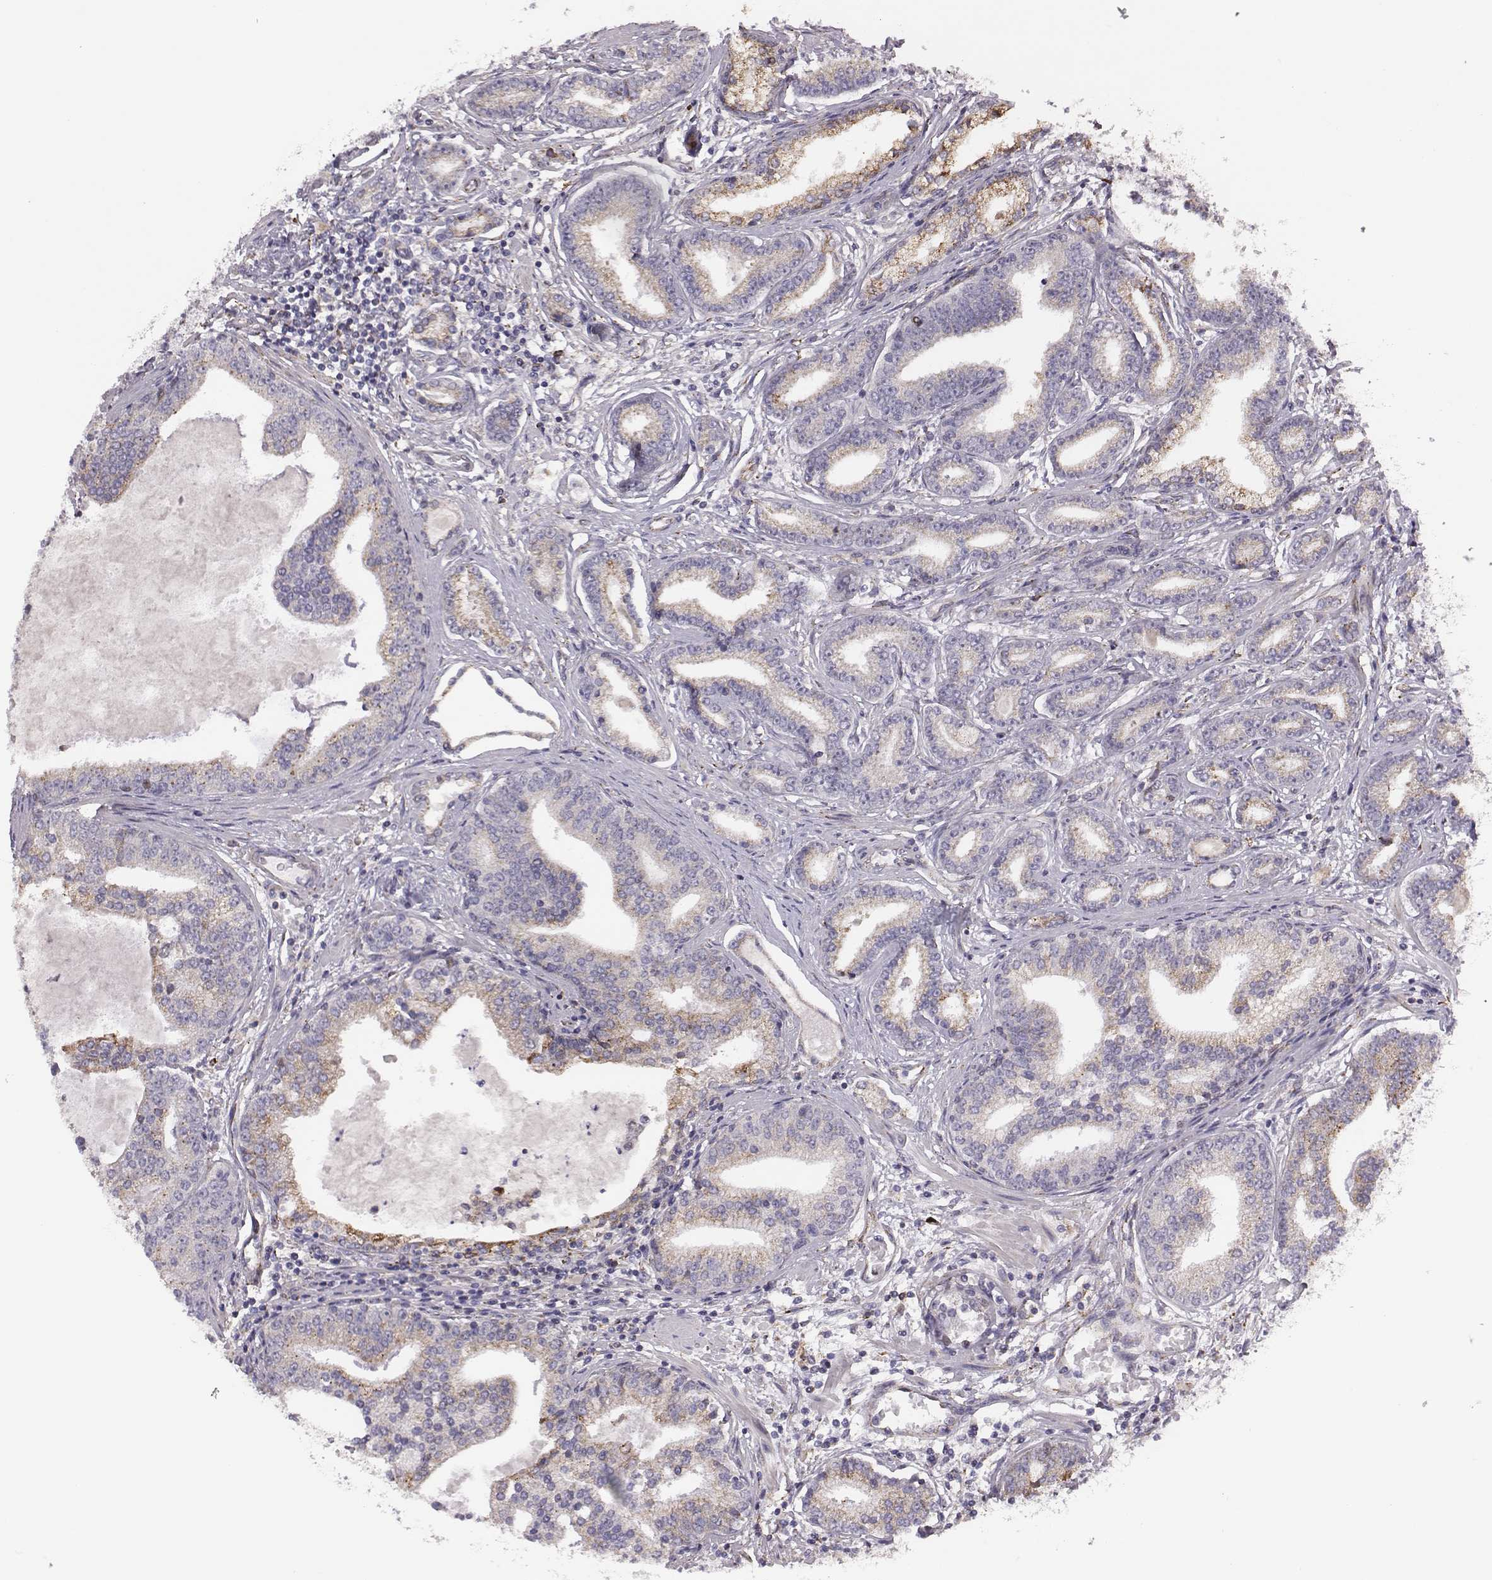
{"staining": {"intensity": "moderate", "quantity": ">75%", "location": "cytoplasmic/membranous"}, "tissue": "prostate cancer", "cell_type": "Tumor cells", "image_type": "cancer", "snomed": [{"axis": "morphology", "description": "Adenocarcinoma, NOS"}, {"axis": "topography", "description": "Prostate"}], "caption": "IHC (DAB) staining of human prostate cancer reveals moderate cytoplasmic/membranous protein expression in approximately >75% of tumor cells. The staining was performed using DAB (3,3'-diaminobenzidine), with brown indicating positive protein expression. Nuclei are stained blue with hematoxylin.", "gene": "SELENOI", "patient": {"sex": "male", "age": 64}}